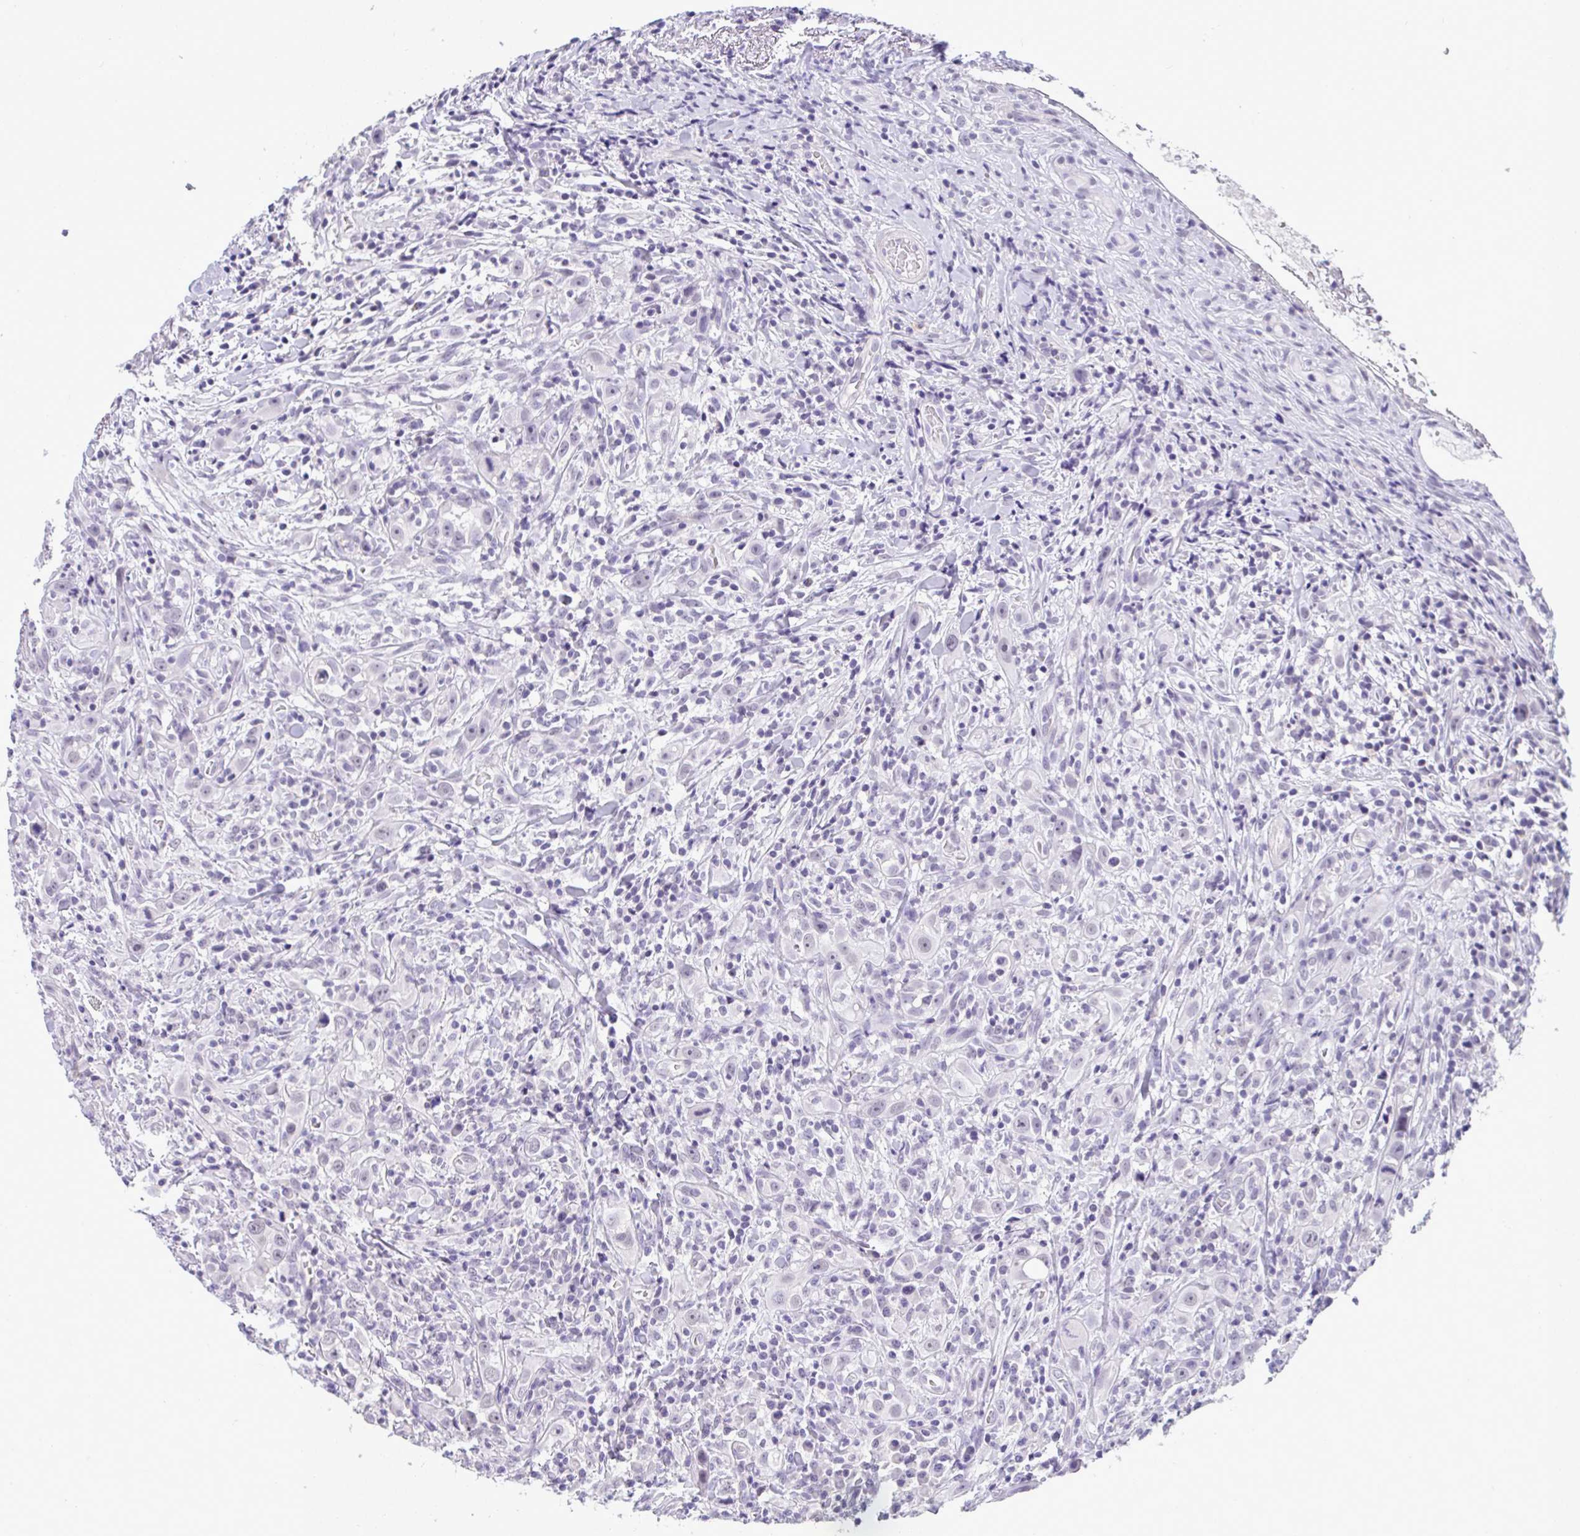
{"staining": {"intensity": "negative", "quantity": "none", "location": "none"}, "tissue": "head and neck cancer", "cell_type": "Tumor cells", "image_type": "cancer", "snomed": [{"axis": "morphology", "description": "Squamous cell carcinoma, NOS"}, {"axis": "topography", "description": "Head-Neck"}], "caption": "Human head and neck cancer stained for a protein using IHC shows no staining in tumor cells.", "gene": "YBX2", "patient": {"sex": "female", "age": 95}}